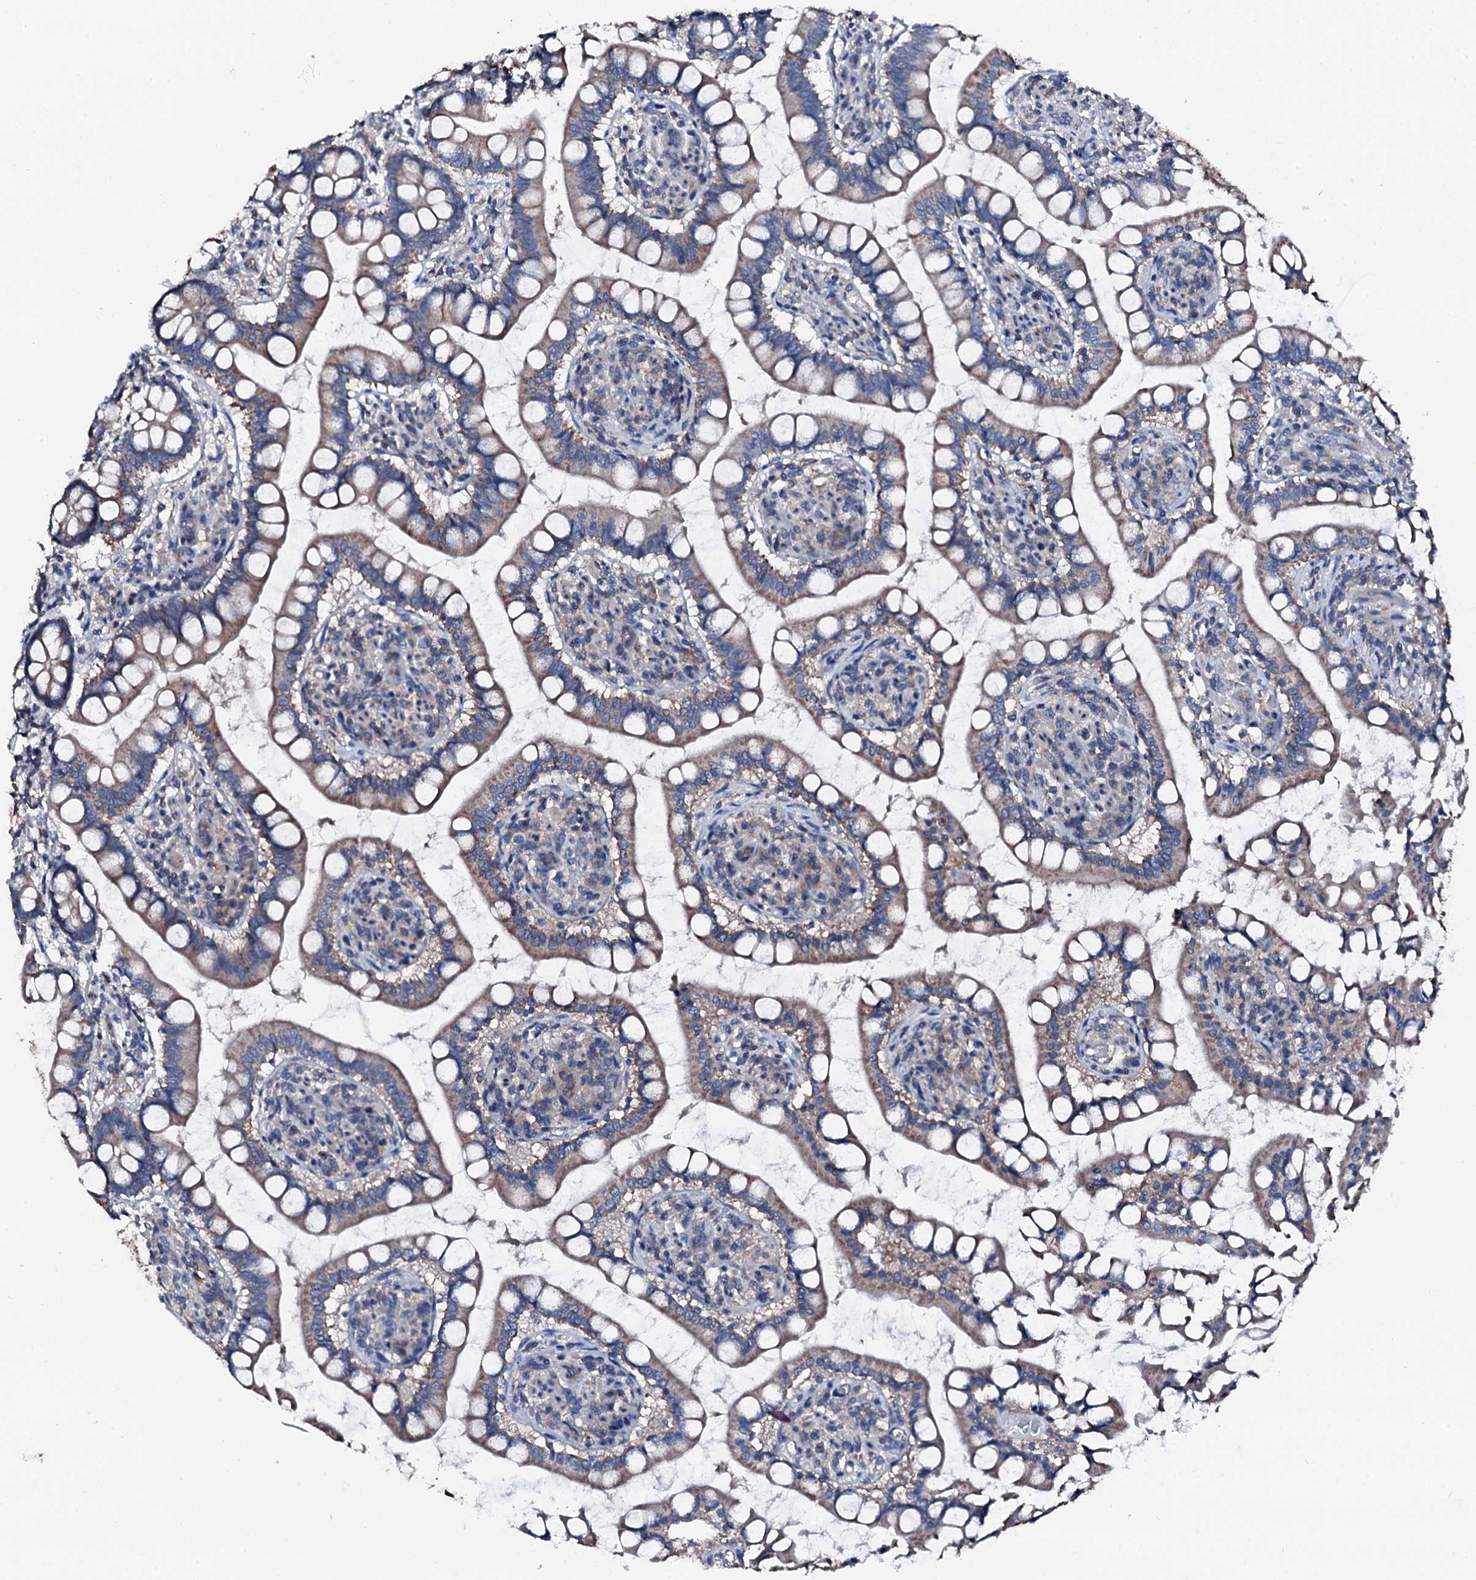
{"staining": {"intensity": "moderate", "quantity": ">75%", "location": "cytoplasmic/membranous"}, "tissue": "small intestine", "cell_type": "Glandular cells", "image_type": "normal", "snomed": [{"axis": "morphology", "description": "Normal tissue, NOS"}, {"axis": "topography", "description": "Small intestine"}], "caption": "The histopathology image exhibits a brown stain indicating the presence of a protein in the cytoplasmic/membranous of glandular cells in small intestine.", "gene": "TRAFD1", "patient": {"sex": "male", "age": 52}}